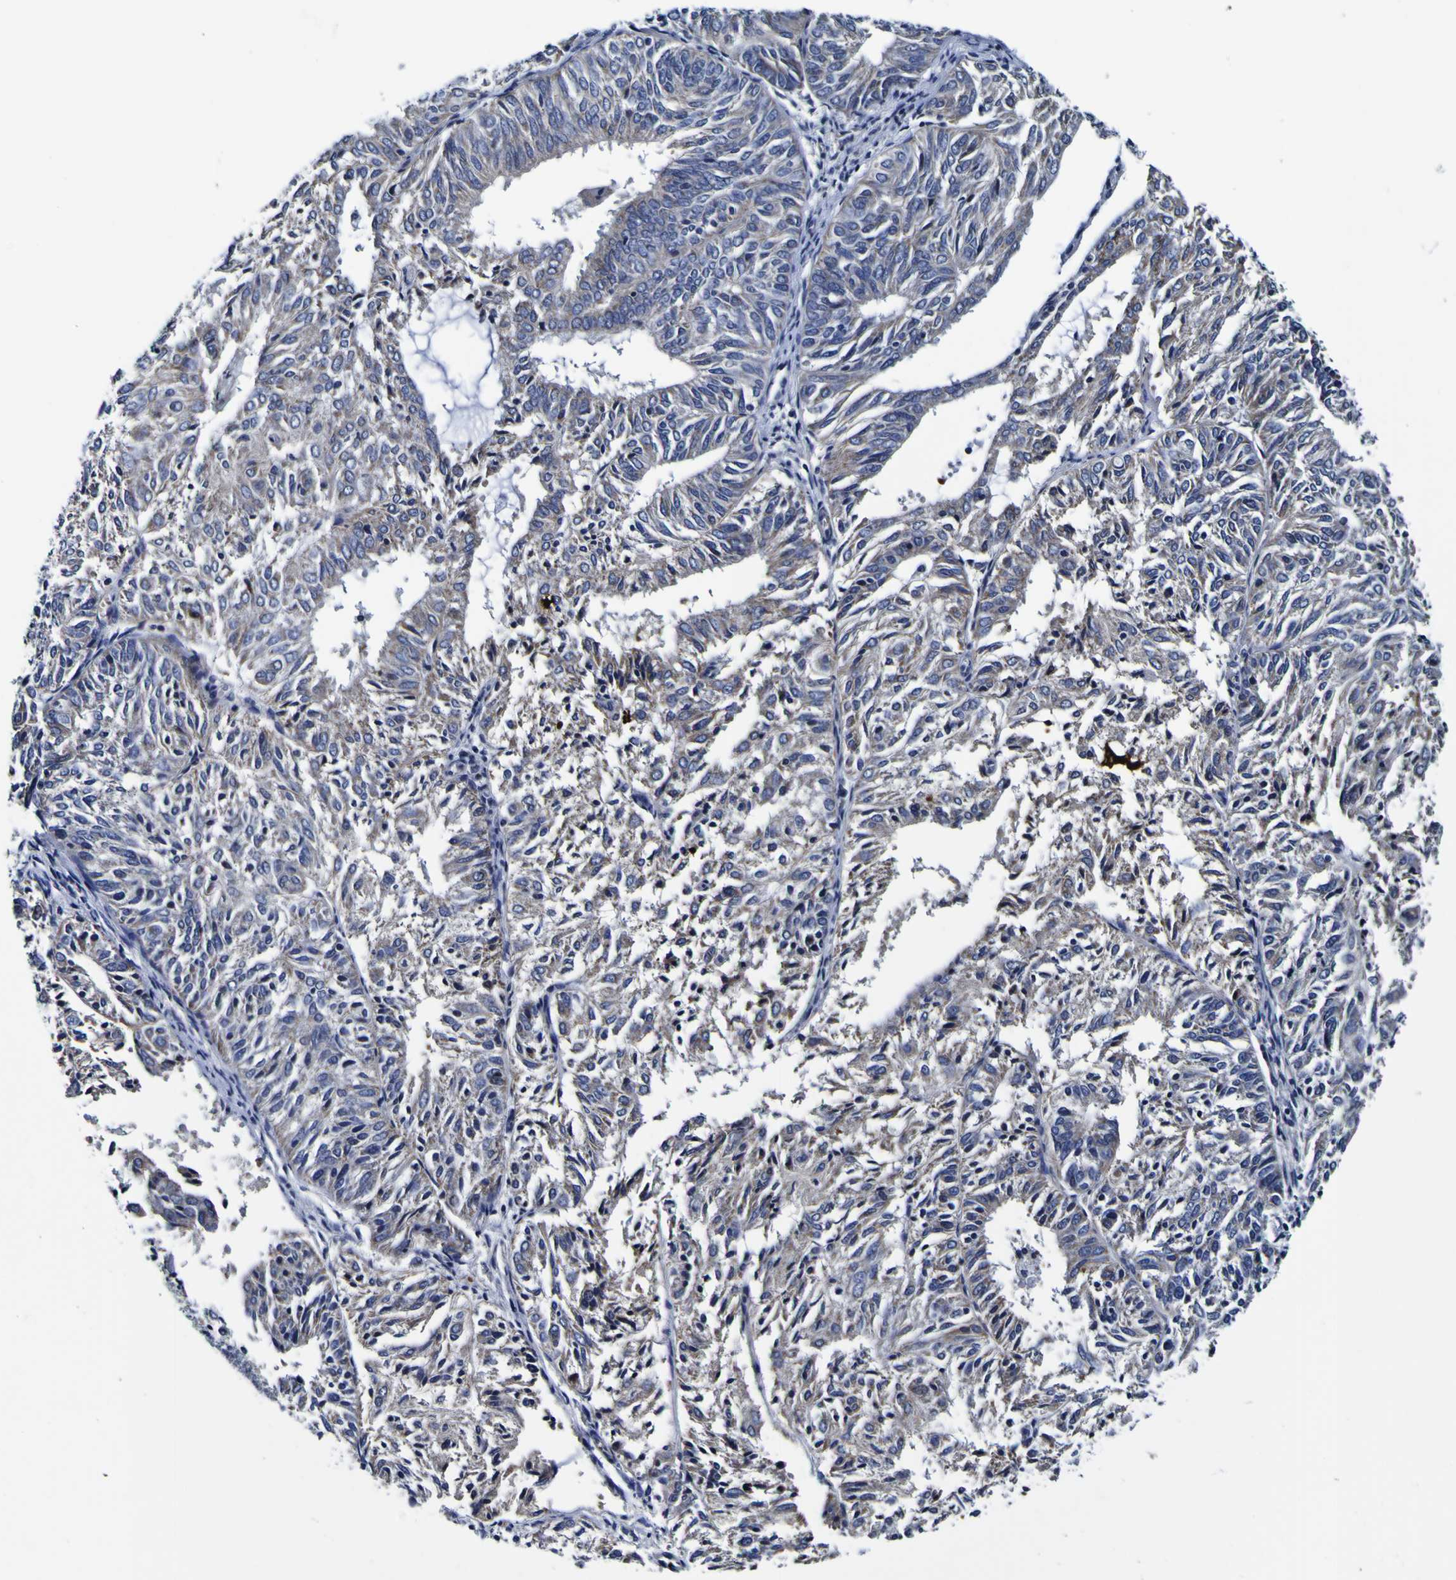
{"staining": {"intensity": "weak", "quantity": "25%-75%", "location": "cytoplasmic/membranous"}, "tissue": "endometrial cancer", "cell_type": "Tumor cells", "image_type": "cancer", "snomed": [{"axis": "morphology", "description": "Adenocarcinoma, NOS"}, {"axis": "topography", "description": "Uterus"}], "caption": "A micrograph of human endometrial cancer stained for a protein demonstrates weak cytoplasmic/membranous brown staining in tumor cells.", "gene": "PDLIM4", "patient": {"sex": "female", "age": 60}}